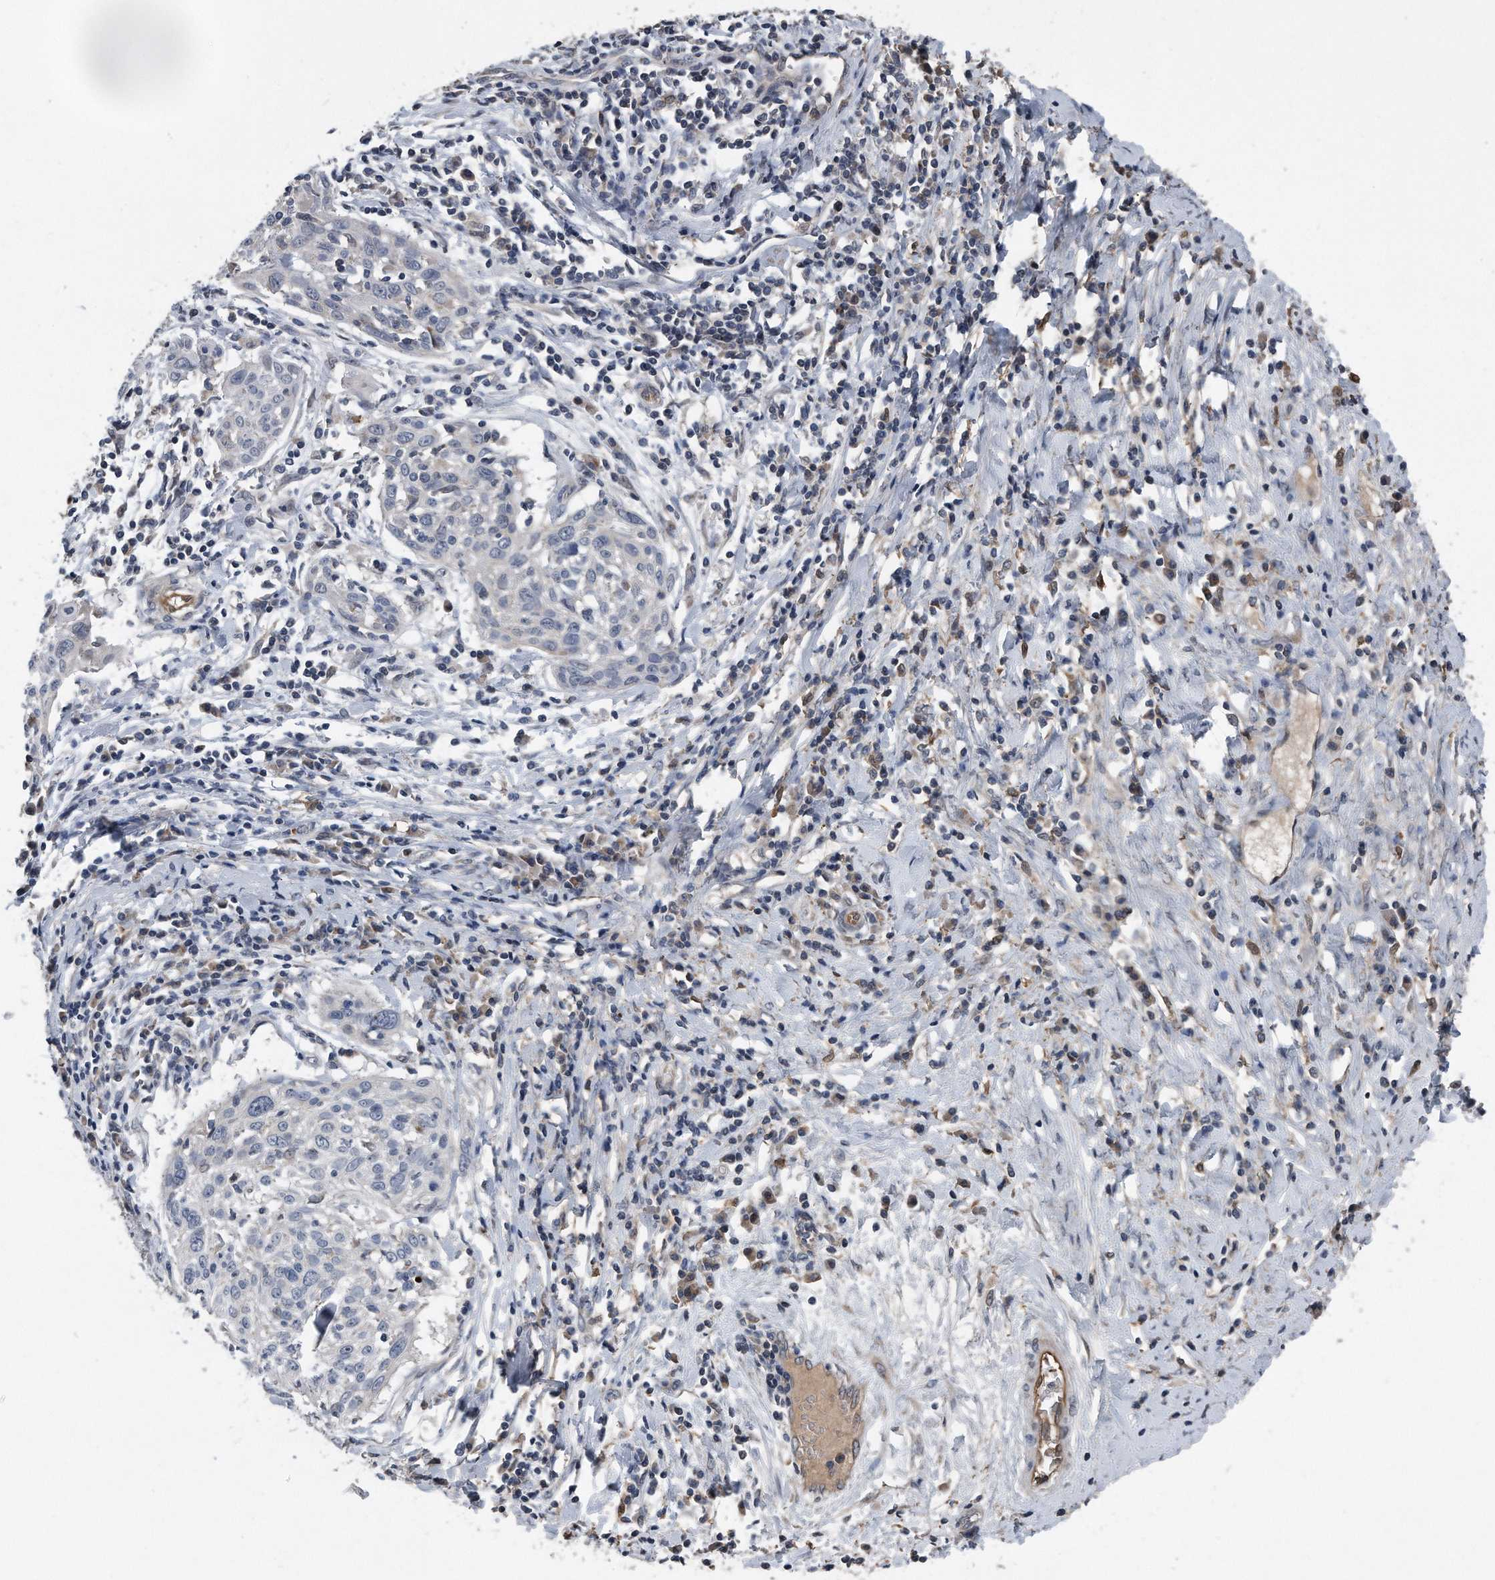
{"staining": {"intensity": "negative", "quantity": "none", "location": "none"}, "tissue": "cervical cancer", "cell_type": "Tumor cells", "image_type": "cancer", "snomed": [{"axis": "morphology", "description": "Squamous cell carcinoma, NOS"}, {"axis": "topography", "description": "Cervix"}], "caption": "This is an immunohistochemistry photomicrograph of human cervical squamous cell carcinoma. There is no positivity in tumor cells.", "gene": "DST", "patient": {"sex": "female", "age": 51}}